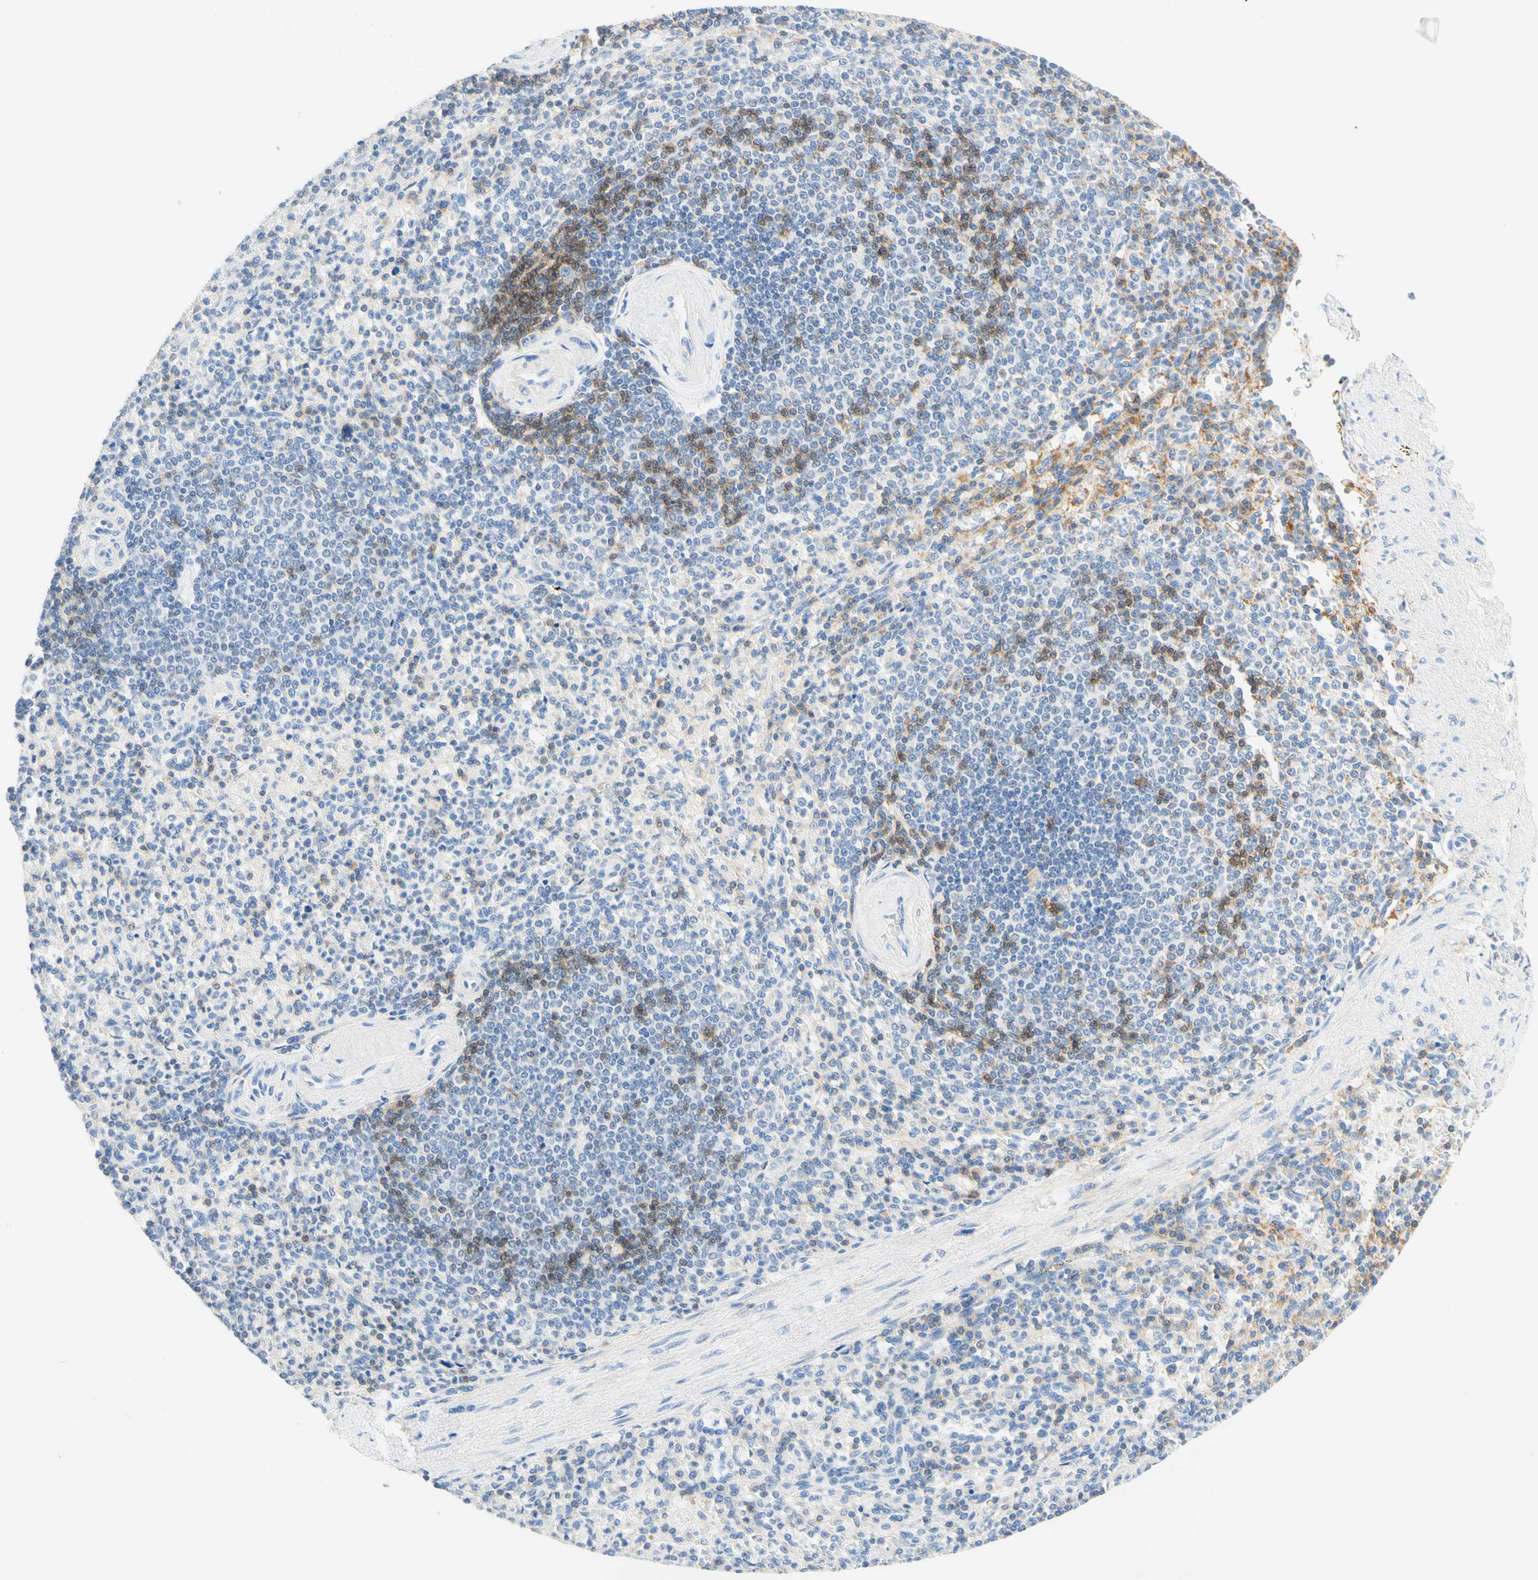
{"staining": {"intensity": "moderate", "quantity": "<25%", "location": "cytoplasmic/membranous"}, "tissue": "spleen", "cell_type": "Cells in red pulp", "image_type": "normal", "snomed": [{"axis": "morphology", "description": "Normal tissue, NOS"}, {"axis": "topography", "description": "Spleen"}], "caption": "A brown stain highlights moderate cytoplasmic/membranous staining of a protein in cells in red pulp of unremarkable spleen. The staining is performed using DAB brown chromogen to label protein expression. The nuclei are counter-stained blue using hematoxylin.", "gene": "LAT", "patient": {"sex": "female", "age": 74}}